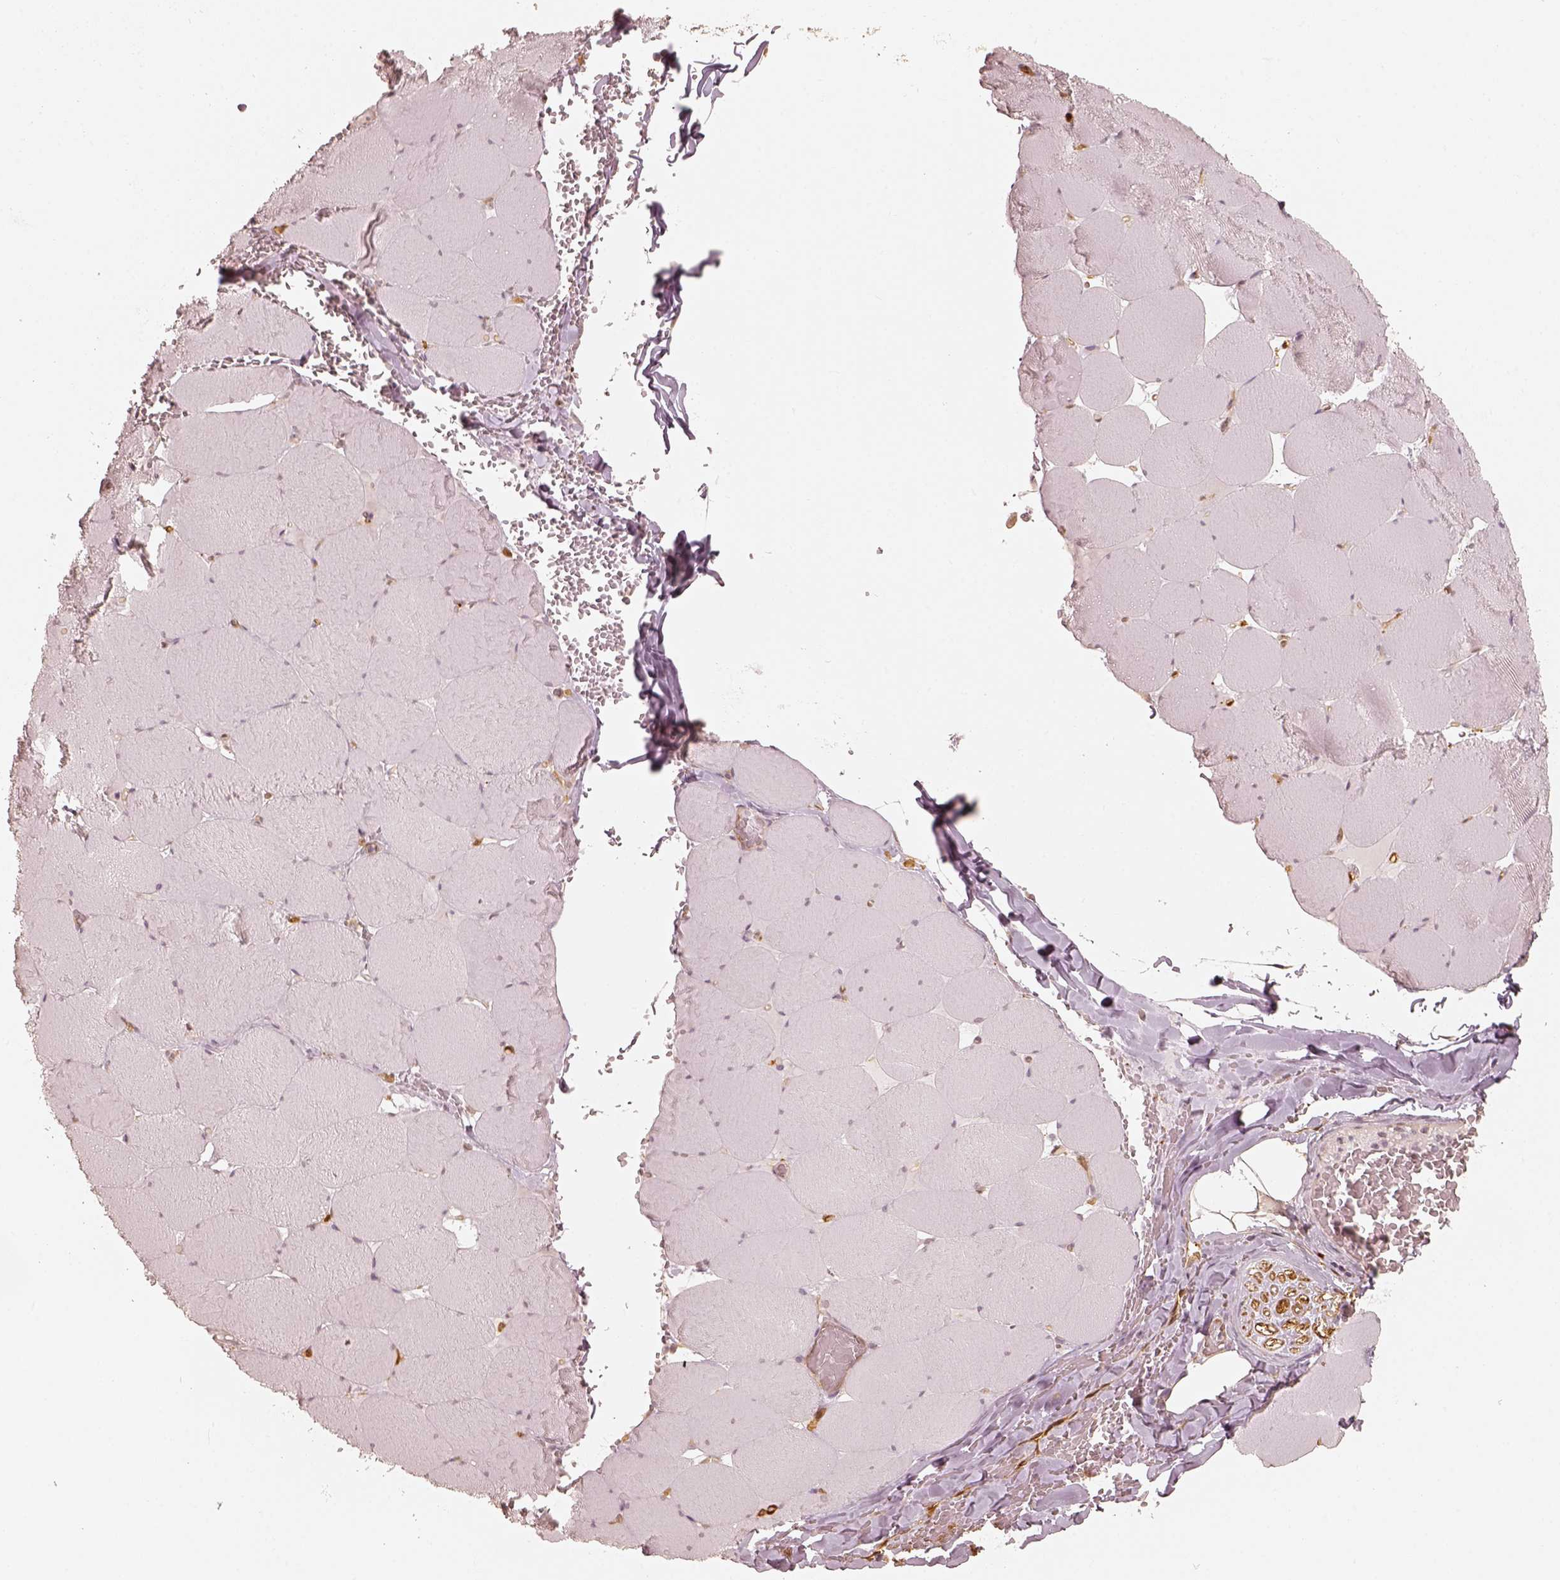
{"staining": {"intensity": "negative", "quantity": "none", "location": "none"}, "tissue": "skeletal muscle", "cell_type": "Myocytes", "image_type": "normal", "snomed": [{"axis": "morphology", "description": "Normal tissue, NOS"}, {"axis": "morphology", "description": "Malignant melanoma, Metastatic site"}, {"axis": "topography", "description": "Skeletal muscle"}], "caption": "IHC photomicrograph of normal skeletal muscle stained for a protein (brown), which demonstrates no staining in myocytes. The staining was performed using DAB to visualize the protein expression in brown, while the nuclei were stained in blue with hematoxylin (Magnification: 20x).", "gene": "FSCN1", "patient": {"sex": "male", "age": 50}}